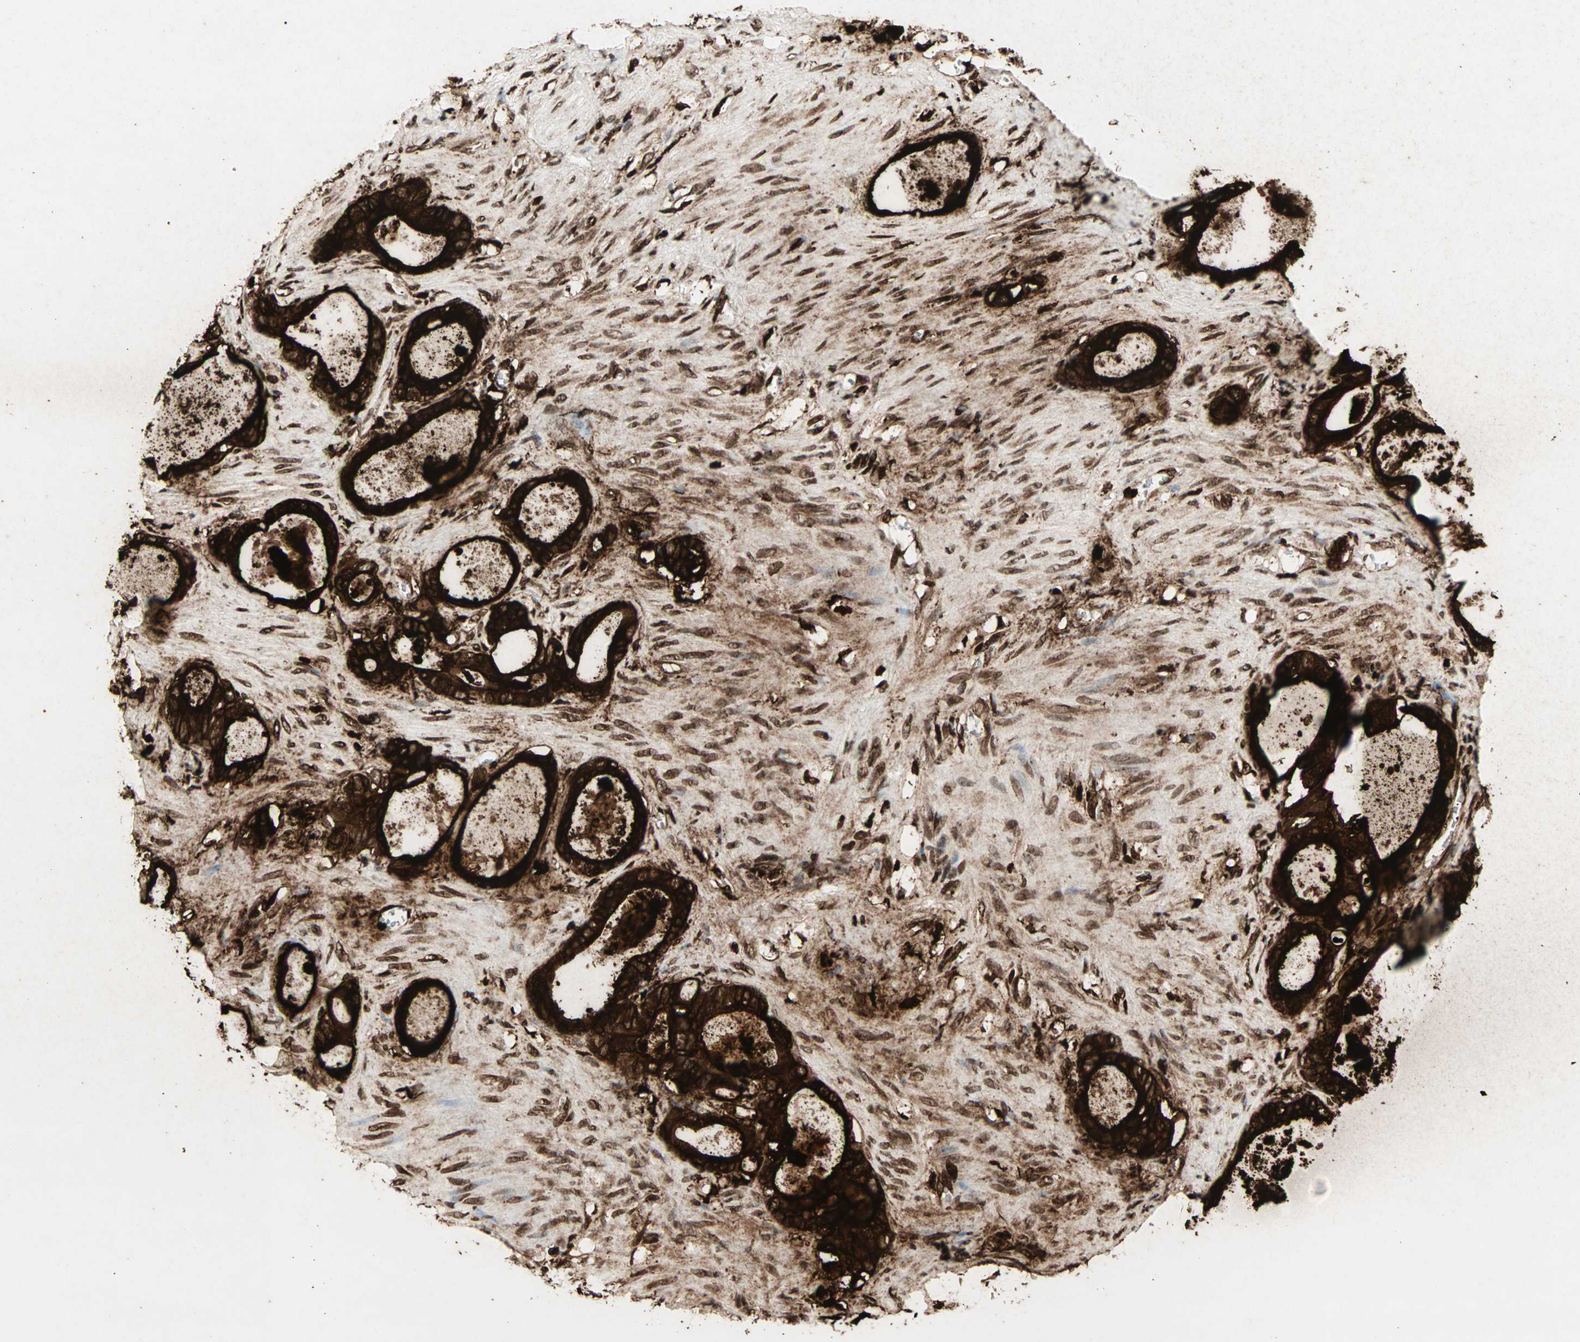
{"staining": {"intensity": "strong", "quantity": ">75%", "location": "cytoplasmic/membranous"}, "tissue": "stomach cancer", "cell_type": "Tumor cells", "image_type": "cancer", "snomed": [{"axis": "morphology", "description": "Adenocarcinoma, NOS"}, {"axis": "topography", "description": "Stomach"}], "caption": "Approximately >75% of tumor cells in stomach cancer show strong cytoplasmic/membranous protein staining as visualized by brown immunohistochemical staining.", "gene": "CEACAM6", "patient": {"sex": "female", "age": 75}}